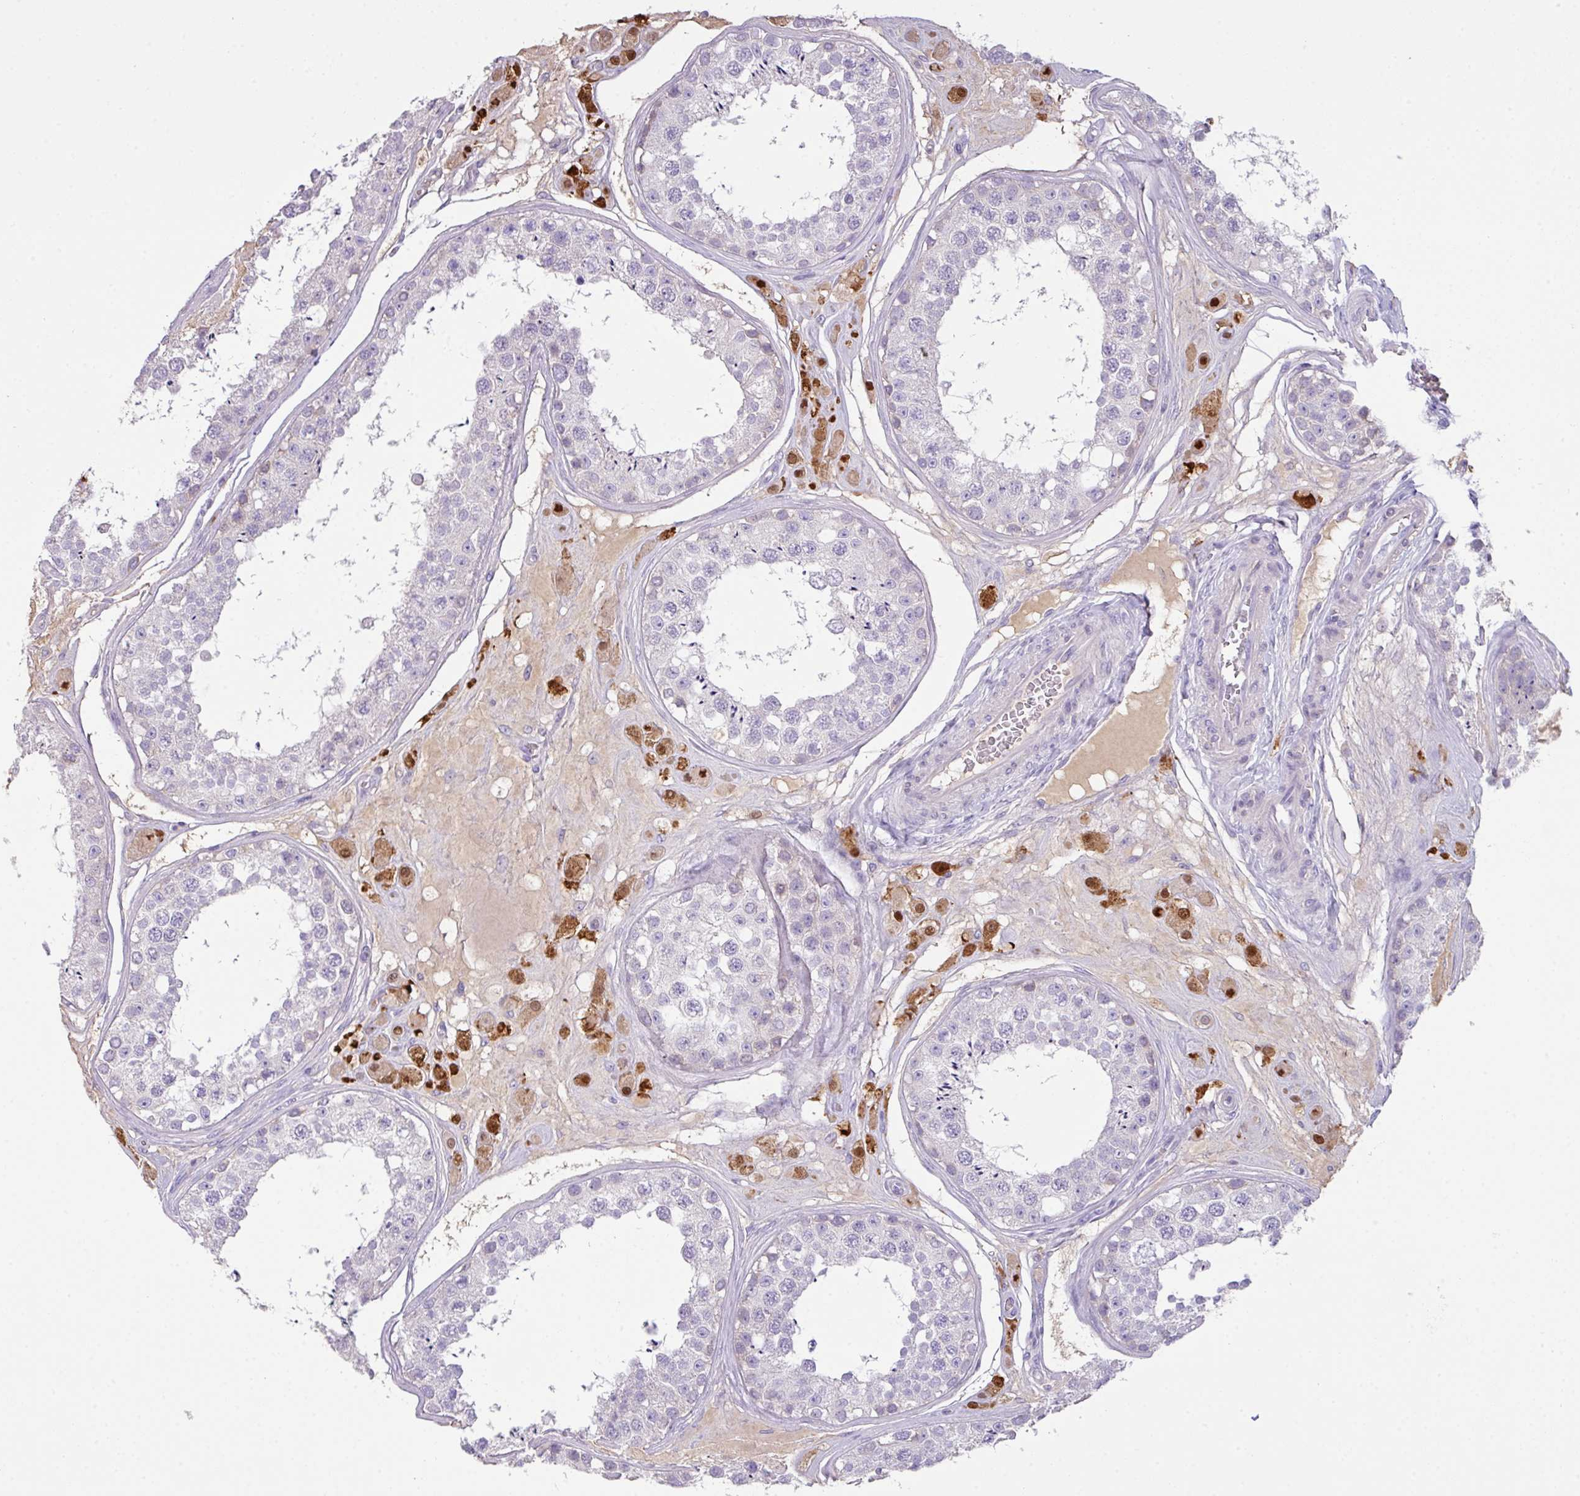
{"staining": {"intensity": "negative", "quantity": "none", "location": "none"}, "tissue": "testis", "cell_type": "Cells in seminiferous ducts", "image_type": "normal", "snomed": [{"axis": "morphology", "description": "Normal tissue, NOS"}, {"axis": "topography", "description": "Testis"}], "caption": "Immunohistochemical staining of benign human testis displays no significant expression in cells in seminiferous ducts. (DAB (3,3'-diaminobenzidine) immunohistochemistry (IHC) with hematoxylin counter stain).", "gene": "OR6C6", "patient": {"sex": "male", "age": 25}}